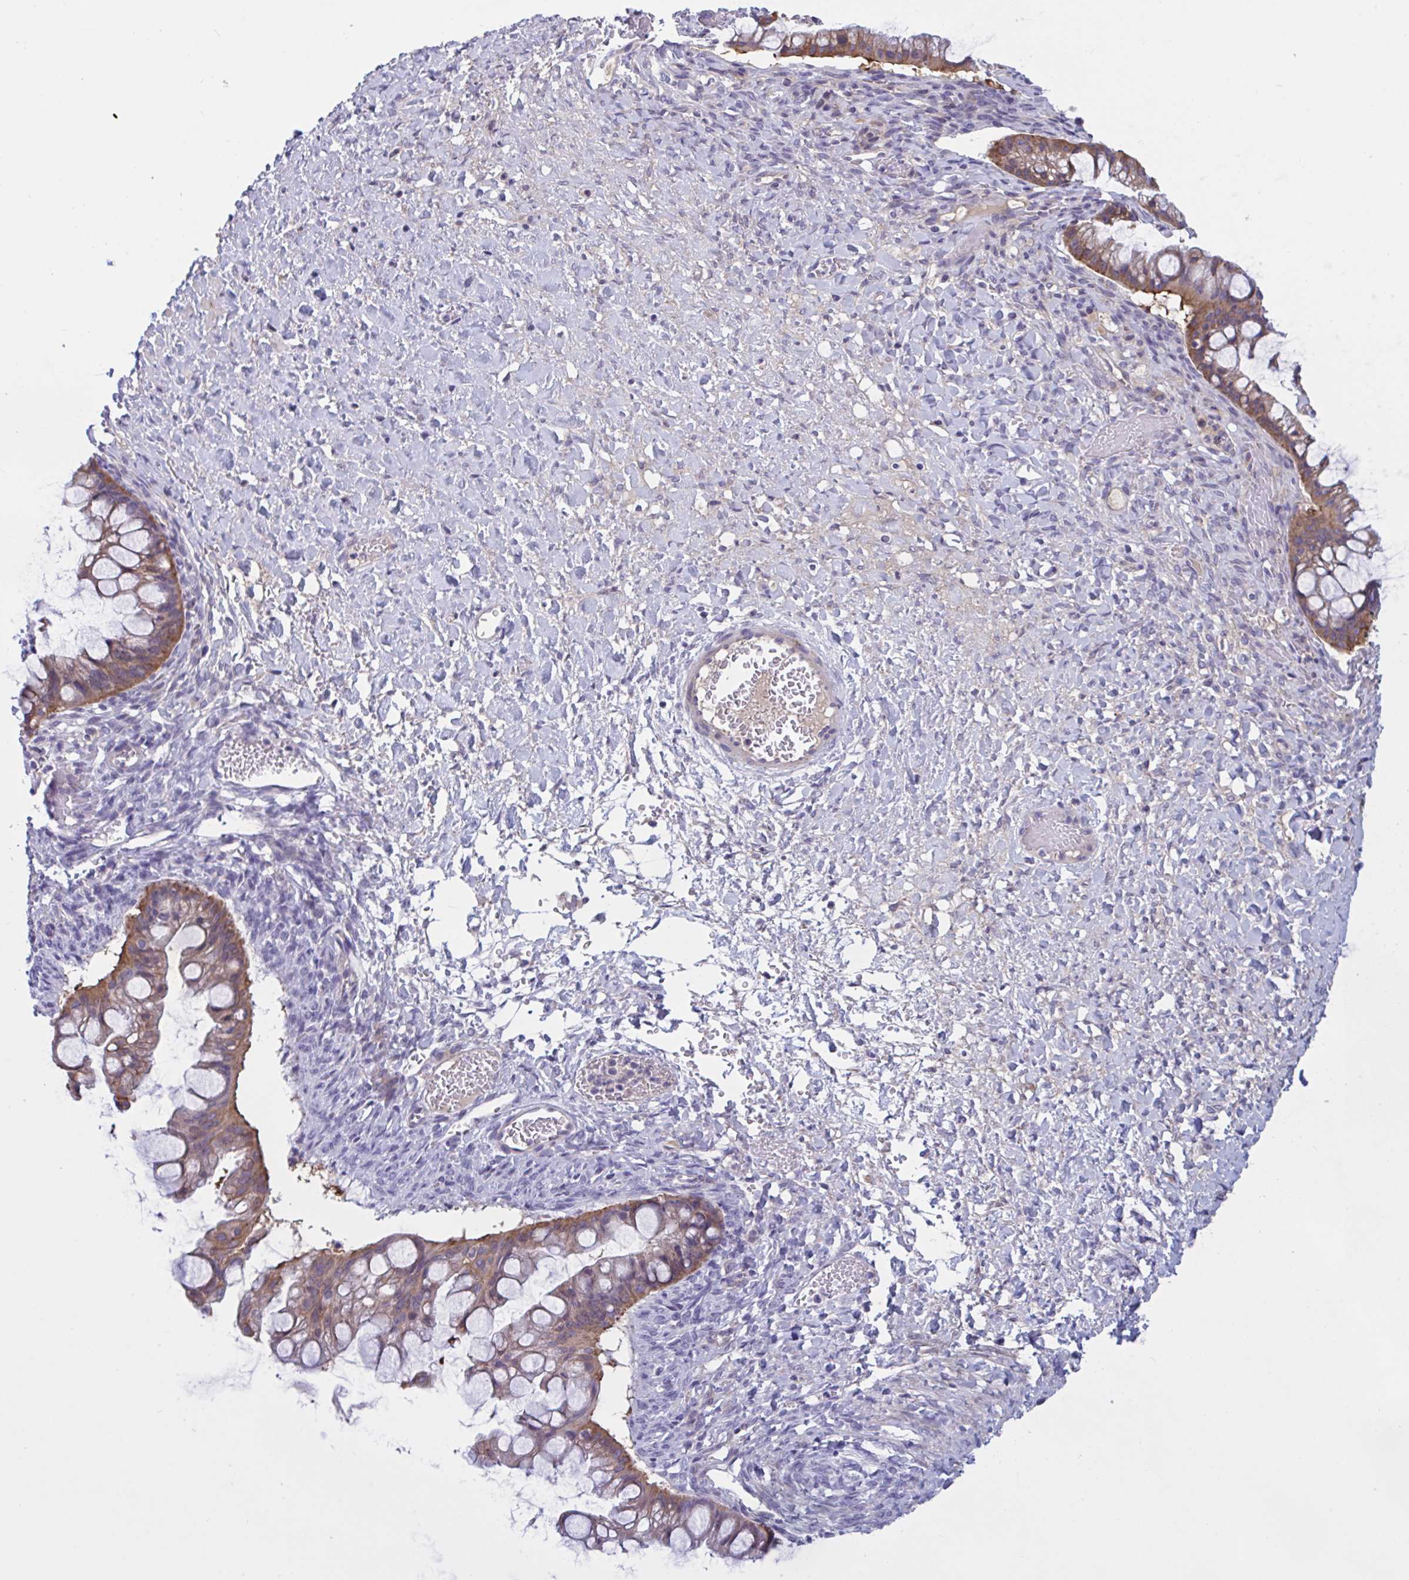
{"staining": {"intensity": "moderate", "quantity": ">75%", "location": "cytoplasmic/membranous"}, "tissue": "ovarian cancer", "cell_type": "Tumor cells", "image_type": "cancer", "snomed": [{"axis": "morphology", "description": "Cystadenocarcinoma, mucinous, NOS"}, {"axis": "topography", "description": "Ovary"}], "caption": "A micrograph of human mucinous cystadenocarcinoma (ovarian) stained for a protein demonstrates moderate cytoplasmic/membranous brown staining in tumor cells.", "gene": "MS4A14", "patient": {"sex": "female", "age": 73}}